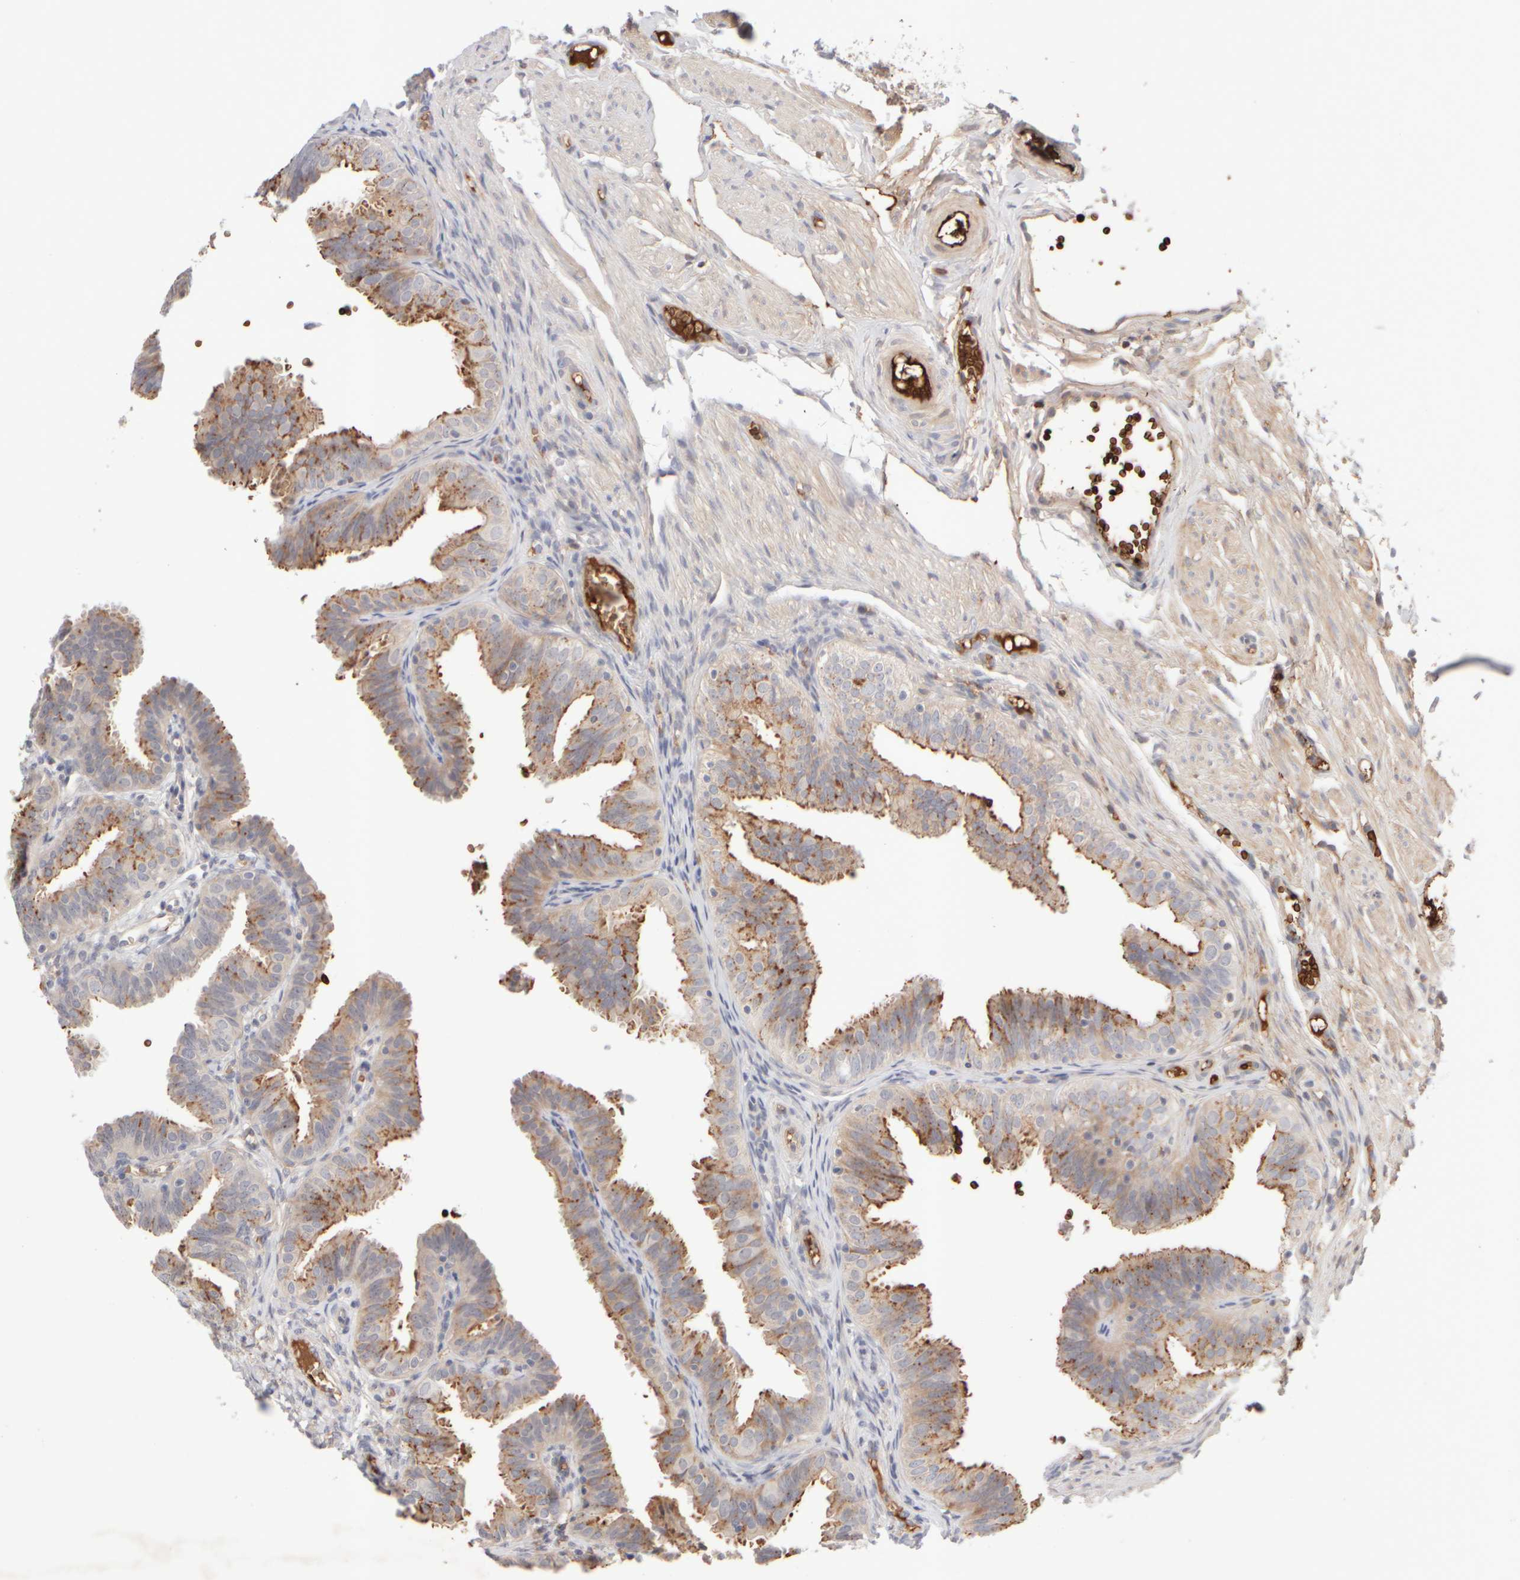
{"staining": {"intensity": "moderate", "quantity": "25%-75%", "location": "cytoplasmic/membranous"}, "tissue": "fallopian tube", "cell_type": "Glandular cells", "image_type": "normal", "snomed": [{"axis": "morphology", "description": "Normal tissue, NOS"}, {"axis": "topography", "description": "Fallopian tube"}], "caption": "Moderate cytoplasmic/membranous protein positivity is appreciated in approximately 25%-75% of glandular cells in fallopian tube.", "gene": "MST1", "patient": {"sex": "female", "age": 35}}